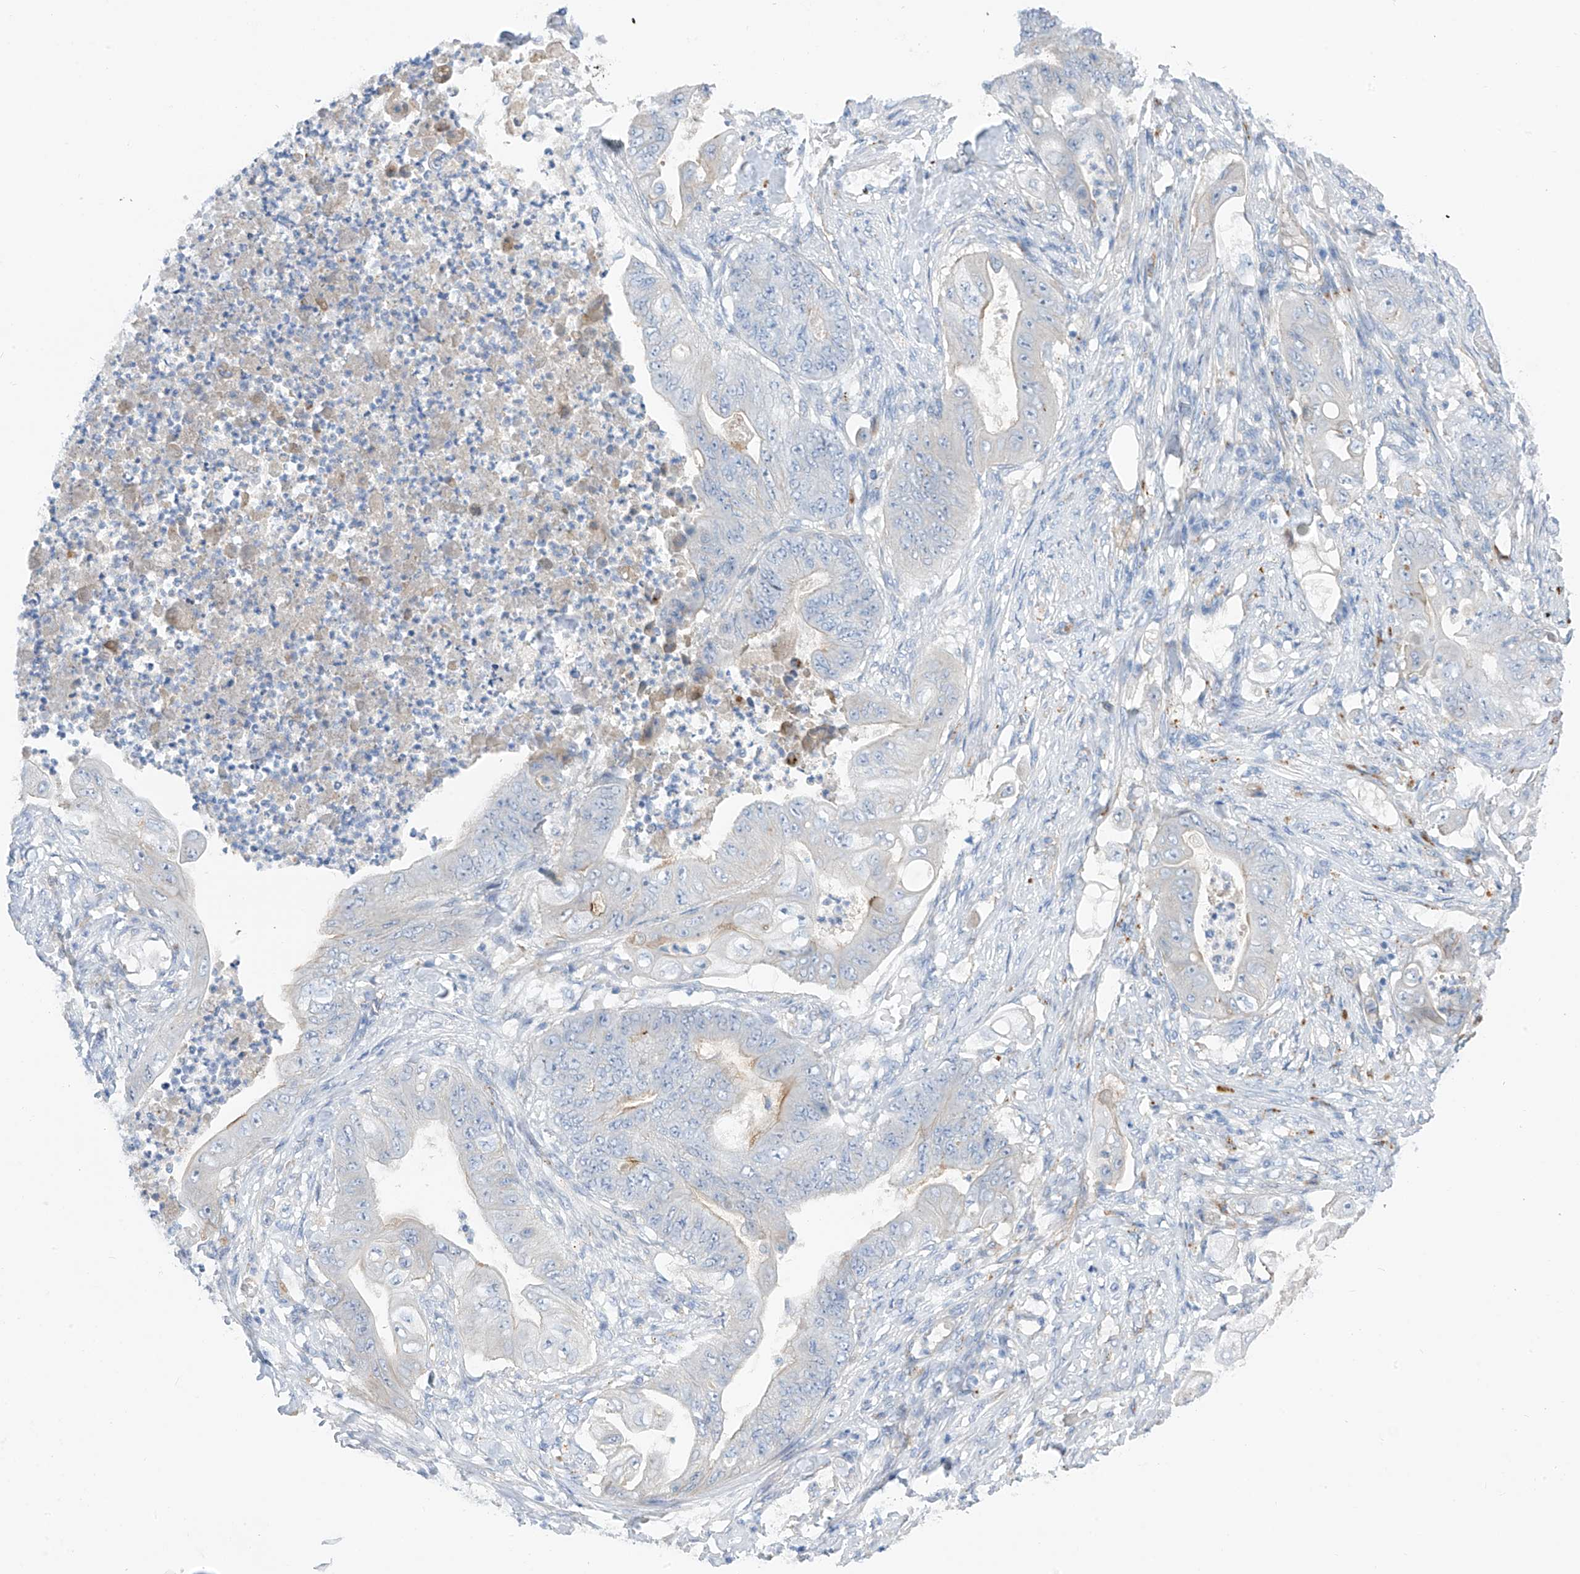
{"staining": {"intensity": "weak", "quantity": "<25%", "location": "cytoplasmic/membranous"}, "tissue": "stomach cancer", "cell_type": "Tumor cells", "image_type": "cancer", "snomed": [{"axis": "morphology", "description": "Adenocarcinoma, NOS"}, {"axis": "topography", "description": "Stomach"}], "caption": "Protein analysis of stomach cancer (adenocarcinoma) exhibits no significant positivity in tumor cells. Nuclei are stained in blue.", "gene": "ITGA9", "patient": {"sex": "female", "age": 73}}